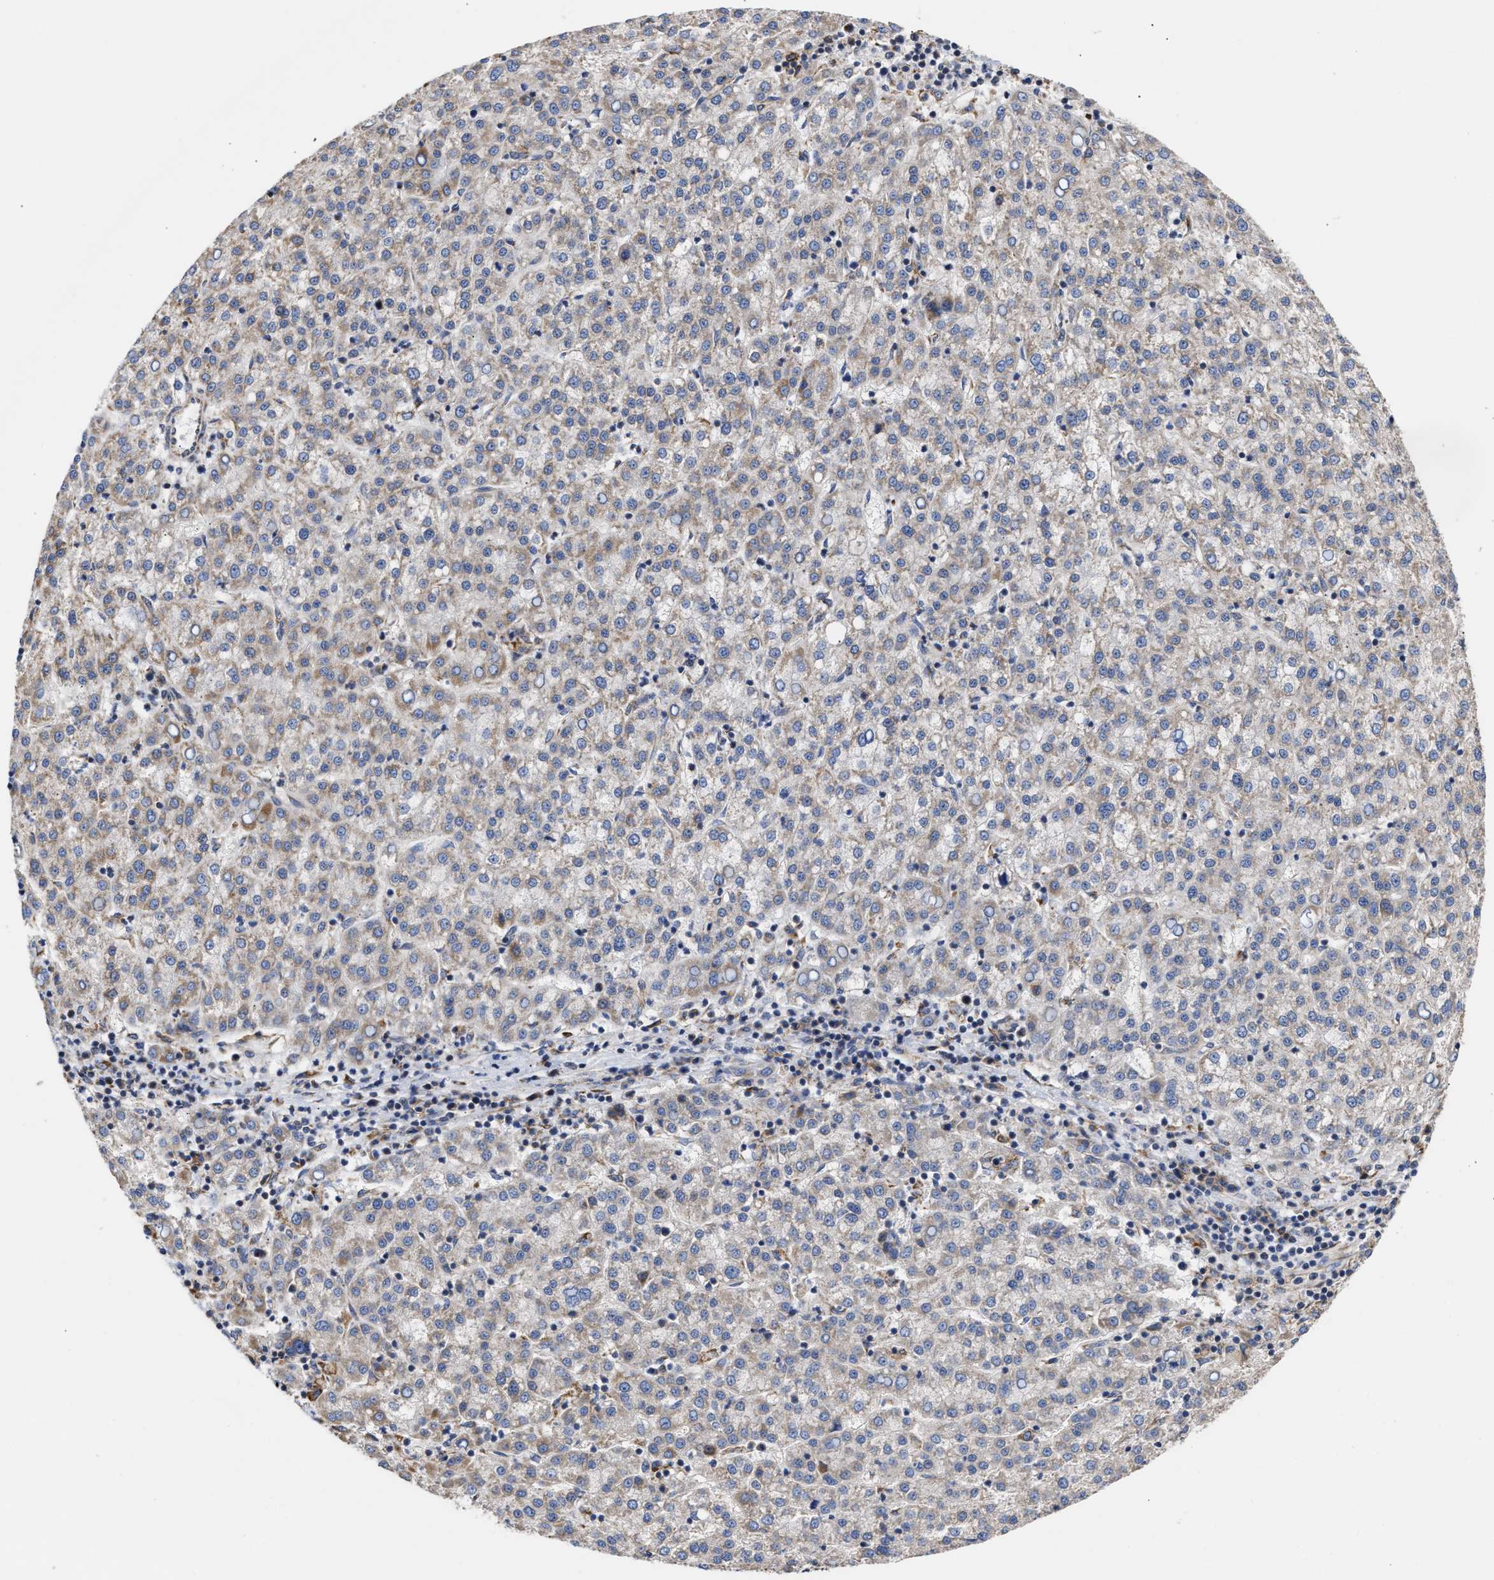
{"staining": {"intensity": "weak", "quantity": ">75%", "location": "cytoplasmic/membranous"}, "tissue": "liver cancer", "cell_type": "Tumor cells", "image_type": "cancer", "snomed": [{"axis": "morphology", "description": "Carcinoma, Hepatocellular, NOS"}, {"axis": "topography", "description": "Liver"}], "caption": "Immunohistochemical staining of human liver cancer (hepatocellular carcinoma) reveals weak cytoplasmic/membranous protein expression in about >75% of tumor cells.", "gene": "MALSU1", "patient": {"sex": "female", "age": 58}}